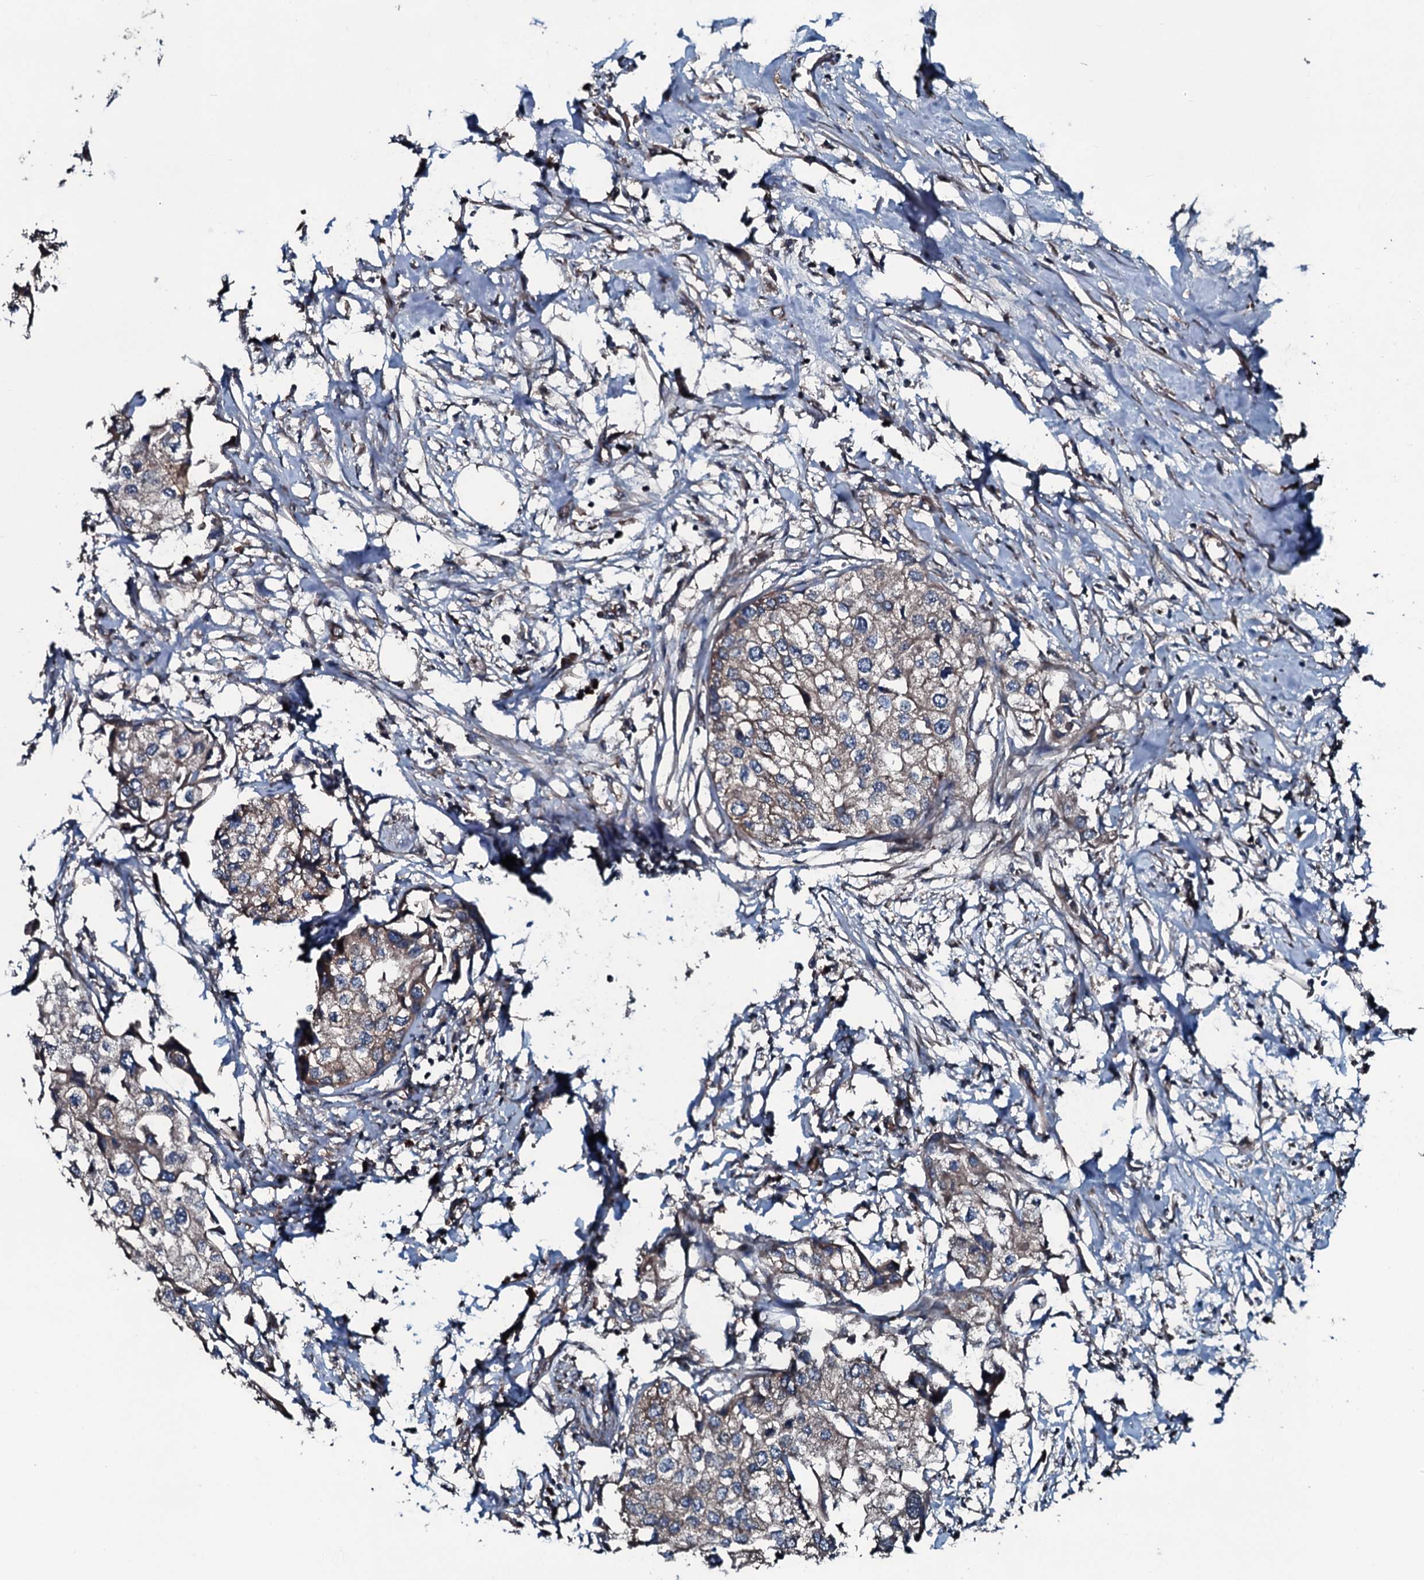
{"staining": {"intensity": "weak", "quantity": ">75%", "location": "cytoplasmic/membranous"}, "tissue": "urothelial cancer", "cell_type": "Tumor cells", "image_type": "cancer", "snomed": [{"axis": "morphology", "description": "Urothelial carcinoma, High grade"}, {"axis": "topography", "description": "Urinary bladder"}], "caption": "Tumor cells demonstrate weak cytoplasmic/membranous expression in about >75% of cells in urothelial cancer.", "gene": "AARS1", "patient": {"sex": "male", "age": 64}}